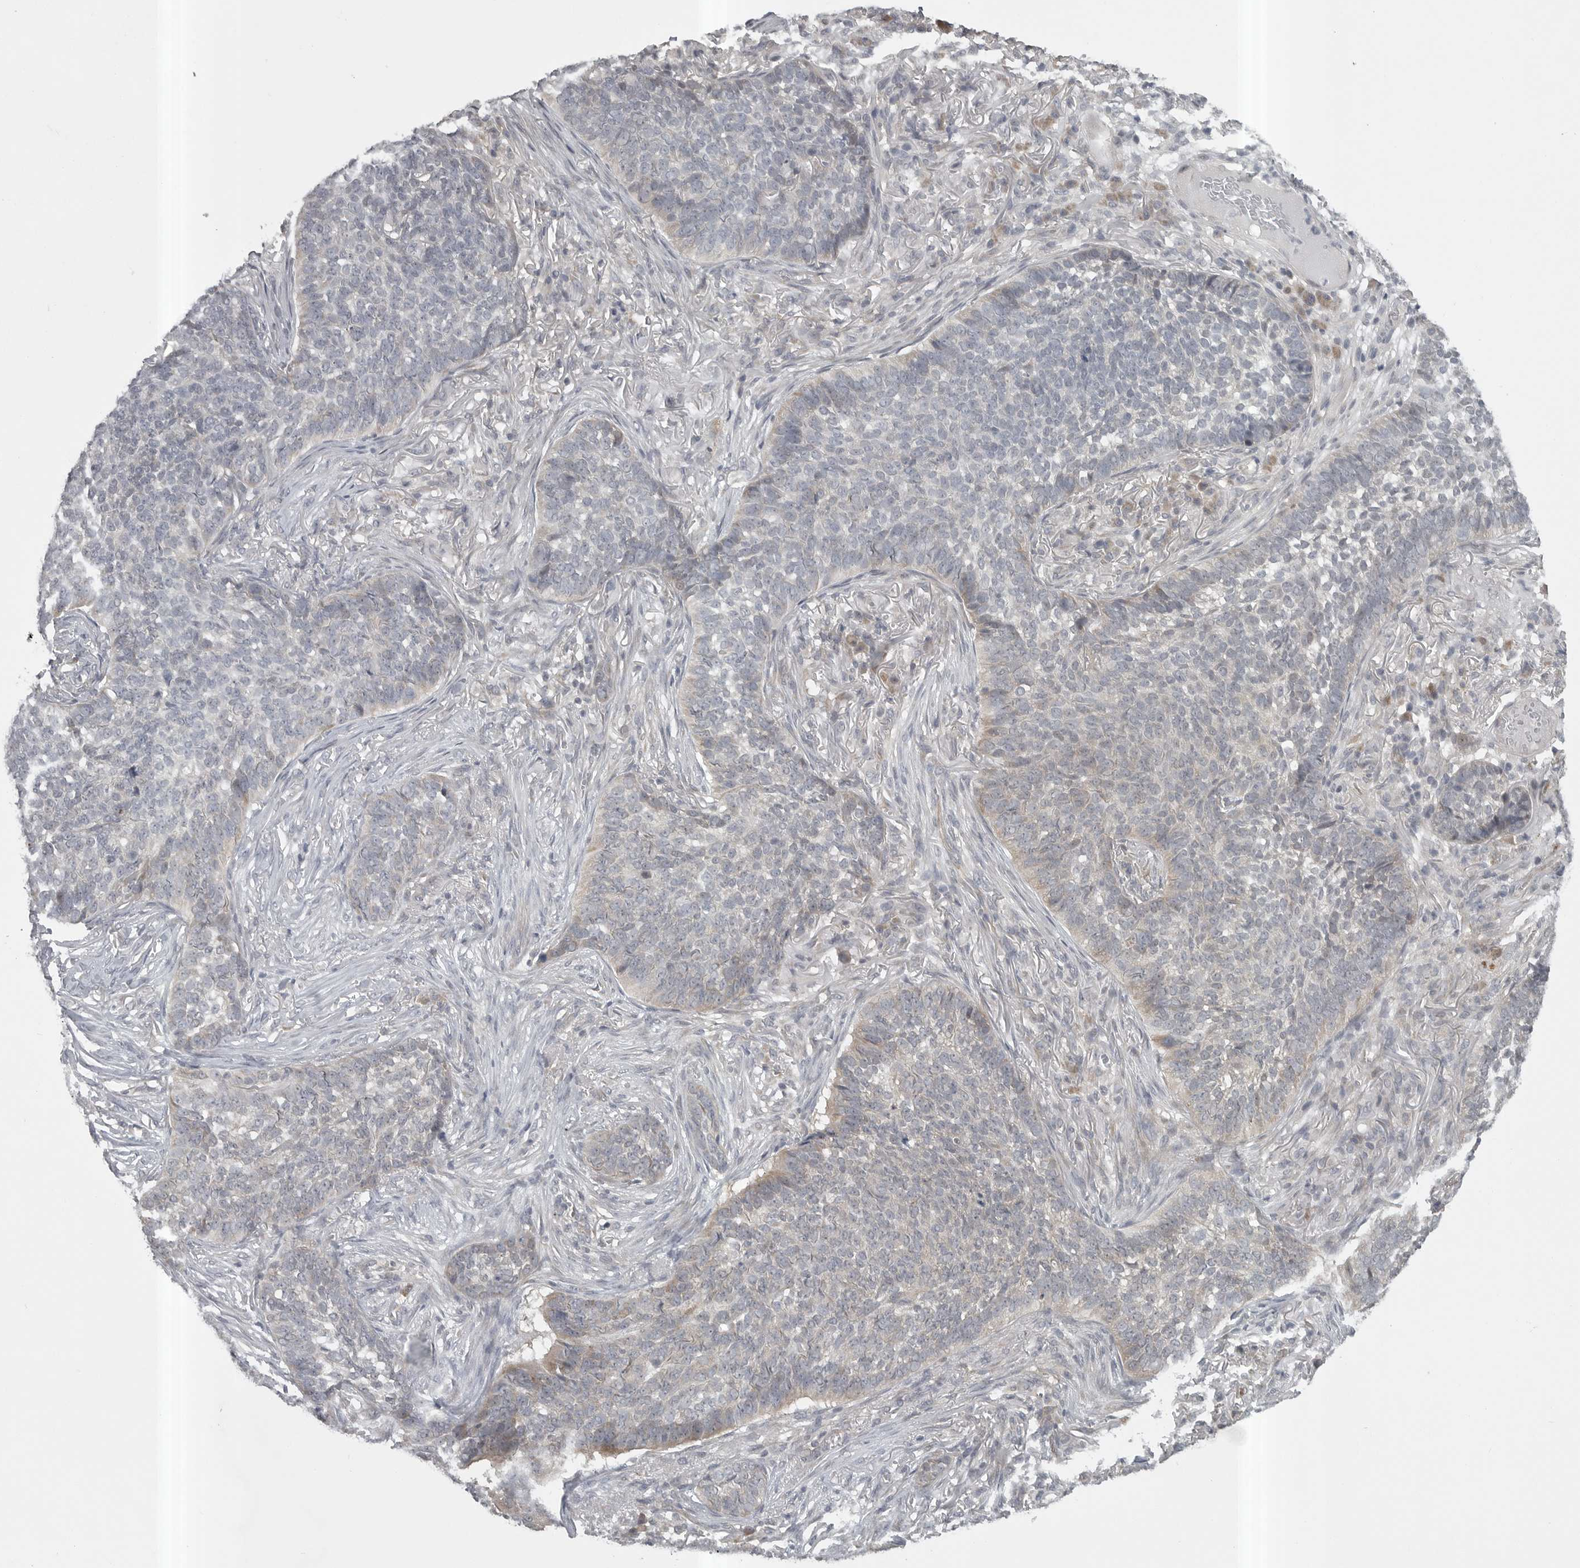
{"staining": {"intensity": "negative", "quantity": "none", "location": "none"}, "tissue": "skin cancer", "cell_type": "Tumor cells", "image_type": "cancer", "snomed": [{"axis": "morphology", "description": "Basal cell carcinoma"}, {"axis": "topography", "description": "Skin"}], "caption": "An IHC photomicrograph of skin cancer (basal cell carcinoma) is shown. There is no staining in tumor cells of skin cancer (basal cell carcinoma).", "gene": "PHF13", "patient": {"sex": "male", "age": 85}}